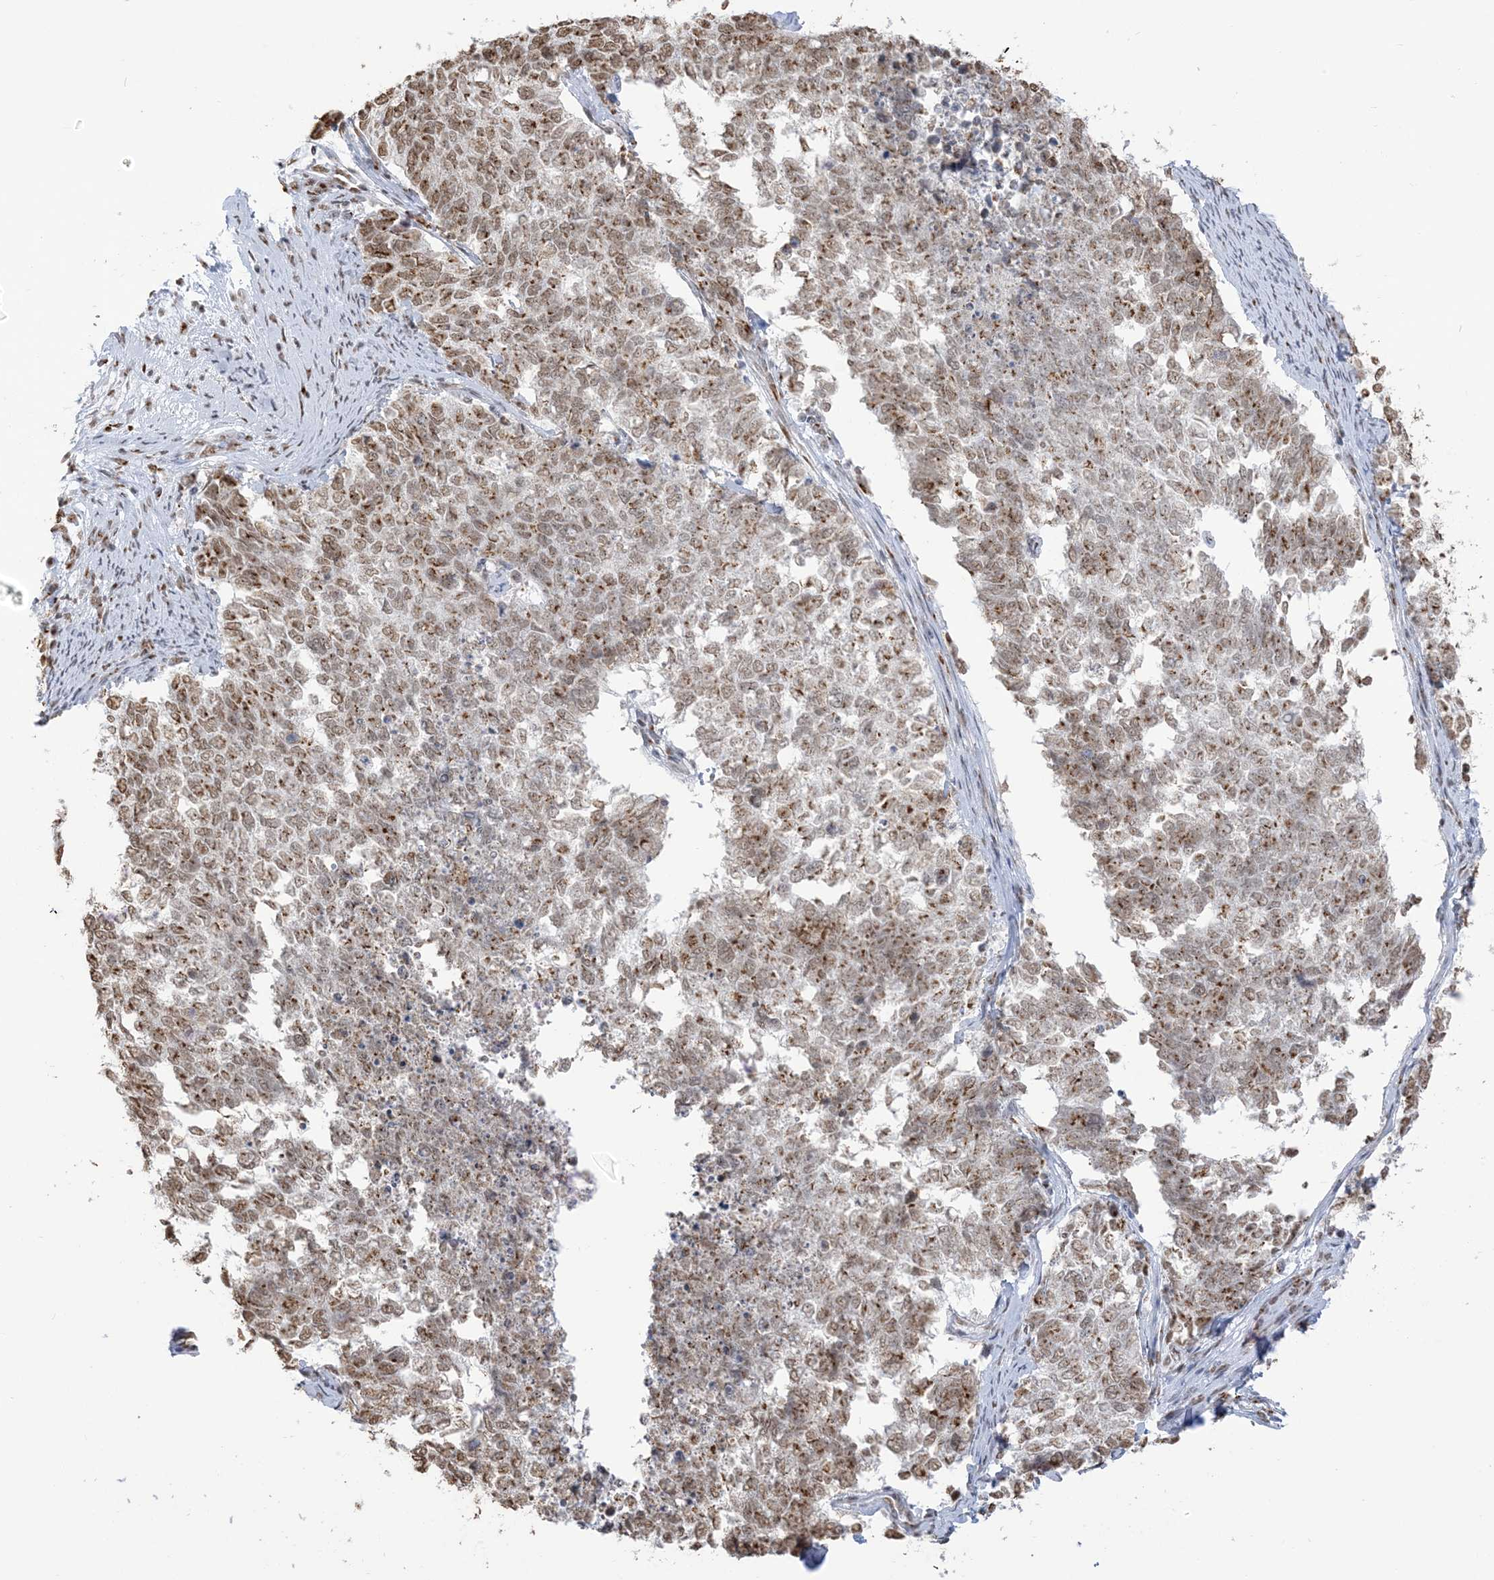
{"staining": {"intensity": "moderate", "quantity": ">75%", "location": "cytoplasmic/membranous,nuclear"}, "tissue": "cervical cancer", "cell_type": "Tumor cells", "image_type": "cancer", "snomed": [{"axis": "morphology", "description": "Squamous cell carcinoma, NOS"}, {"axis": "topography", "description": "Cervix"}], "caption": "Cervical cancer was stained to show a protein in brown. There is medium levels of moderate cytoplasmic/membranous and nuclear positivity in approximately >75% of tumor cells. Immunohistochemistry stains the protein in brown and the nuclei are stained blue.", "gene": "GPR107", "patient": {"sex": "female", "age": 63}}